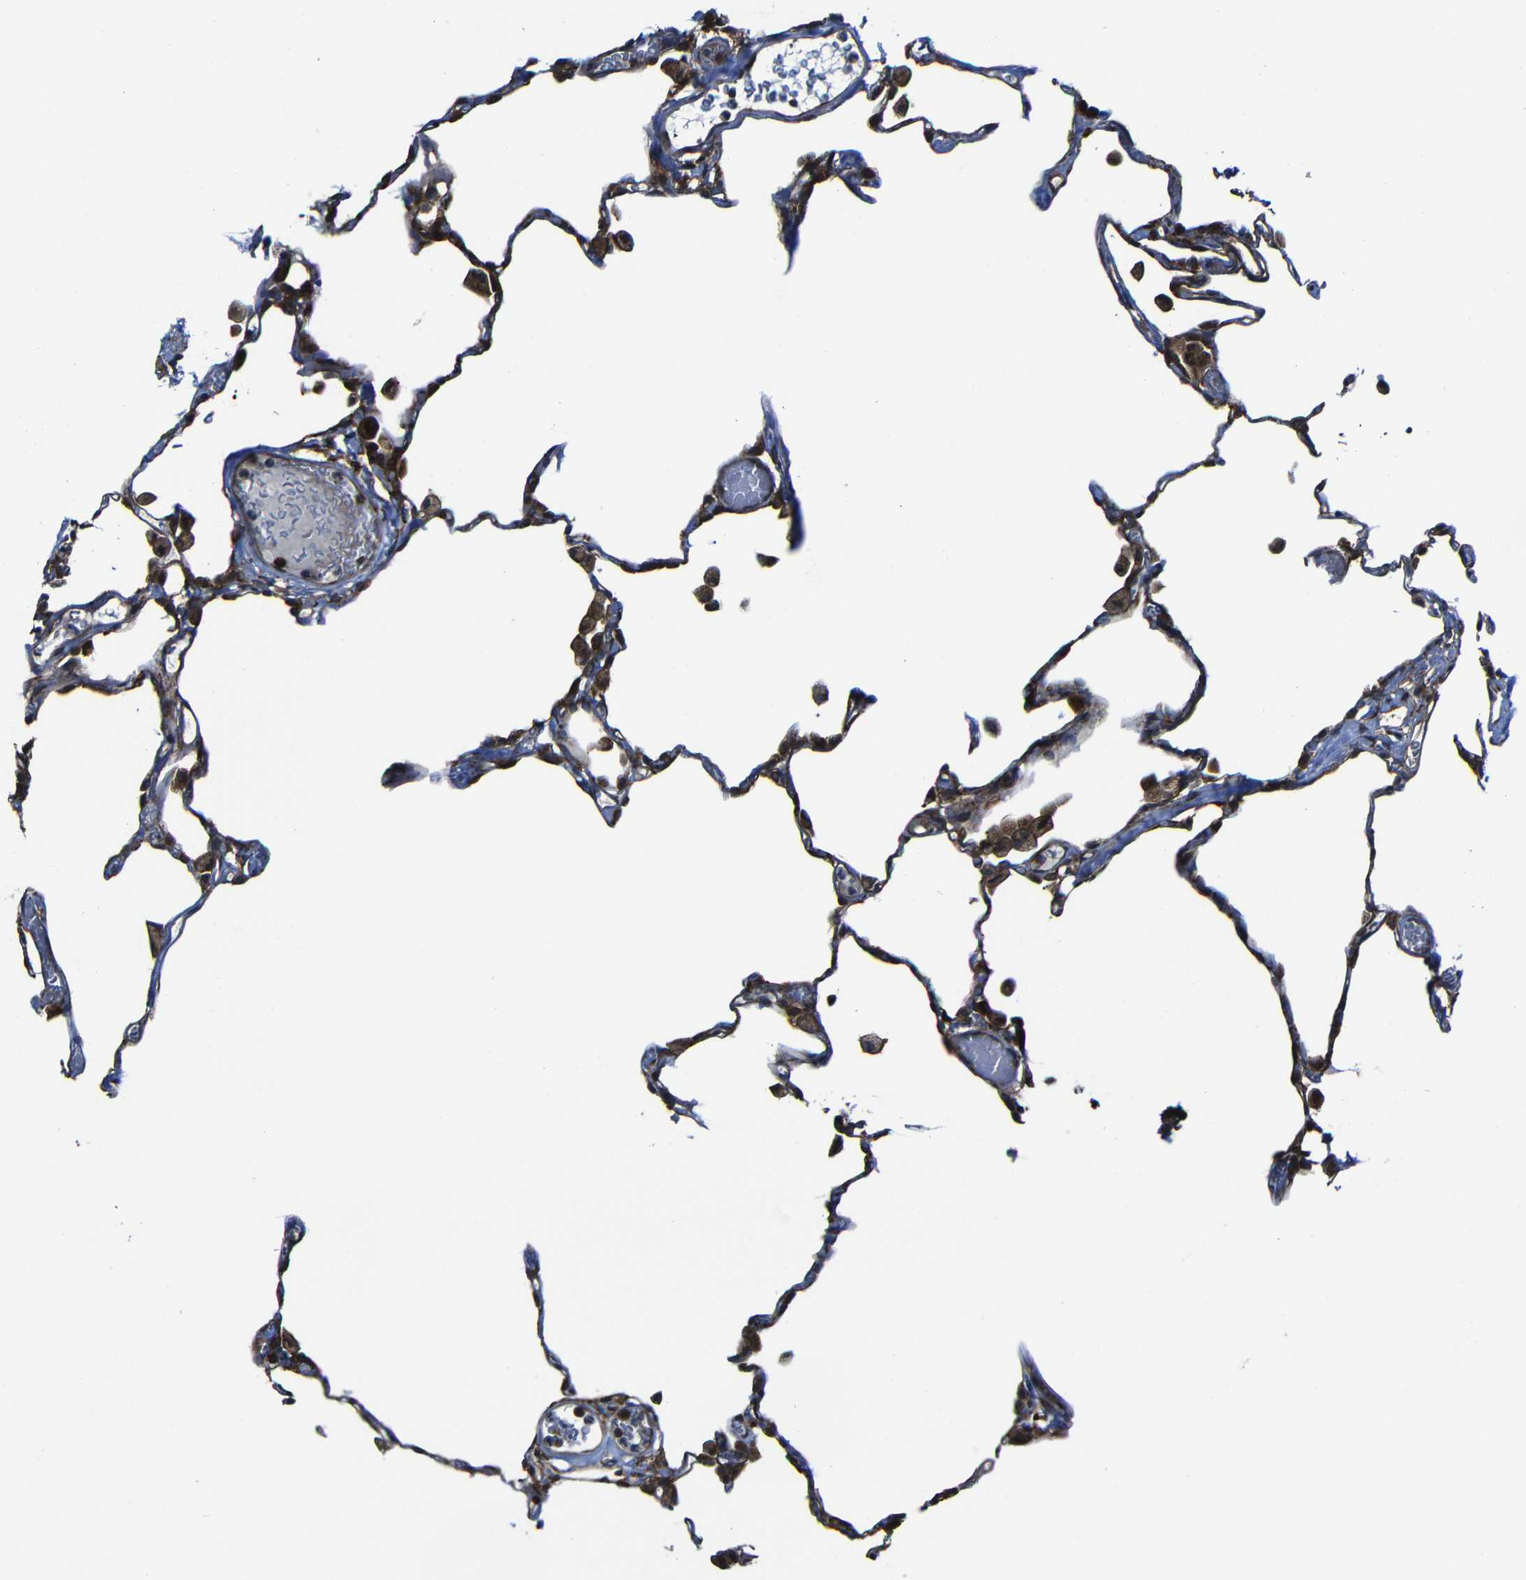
{"staining": {"intensity": "moderate", "quantity": ">75%", "location": "cytoplasmic/membranous"}, "tissue": "lung", "cell_type": "Alveolar cells", "image_type": "normal", "snomed": [{"axis": "morphology", "description": "Normal tissue, NOS"}, {"axis": "topography", "description": "Lung"}], "caption": "This is a micrograph of immunohistochemistry staining of normal lung, which shows moderate positivity in the cytoplasmic/membranous of alveolar cells.", "gene": "KIAA0513", "patient": {"sex": "female", "age": 49}}